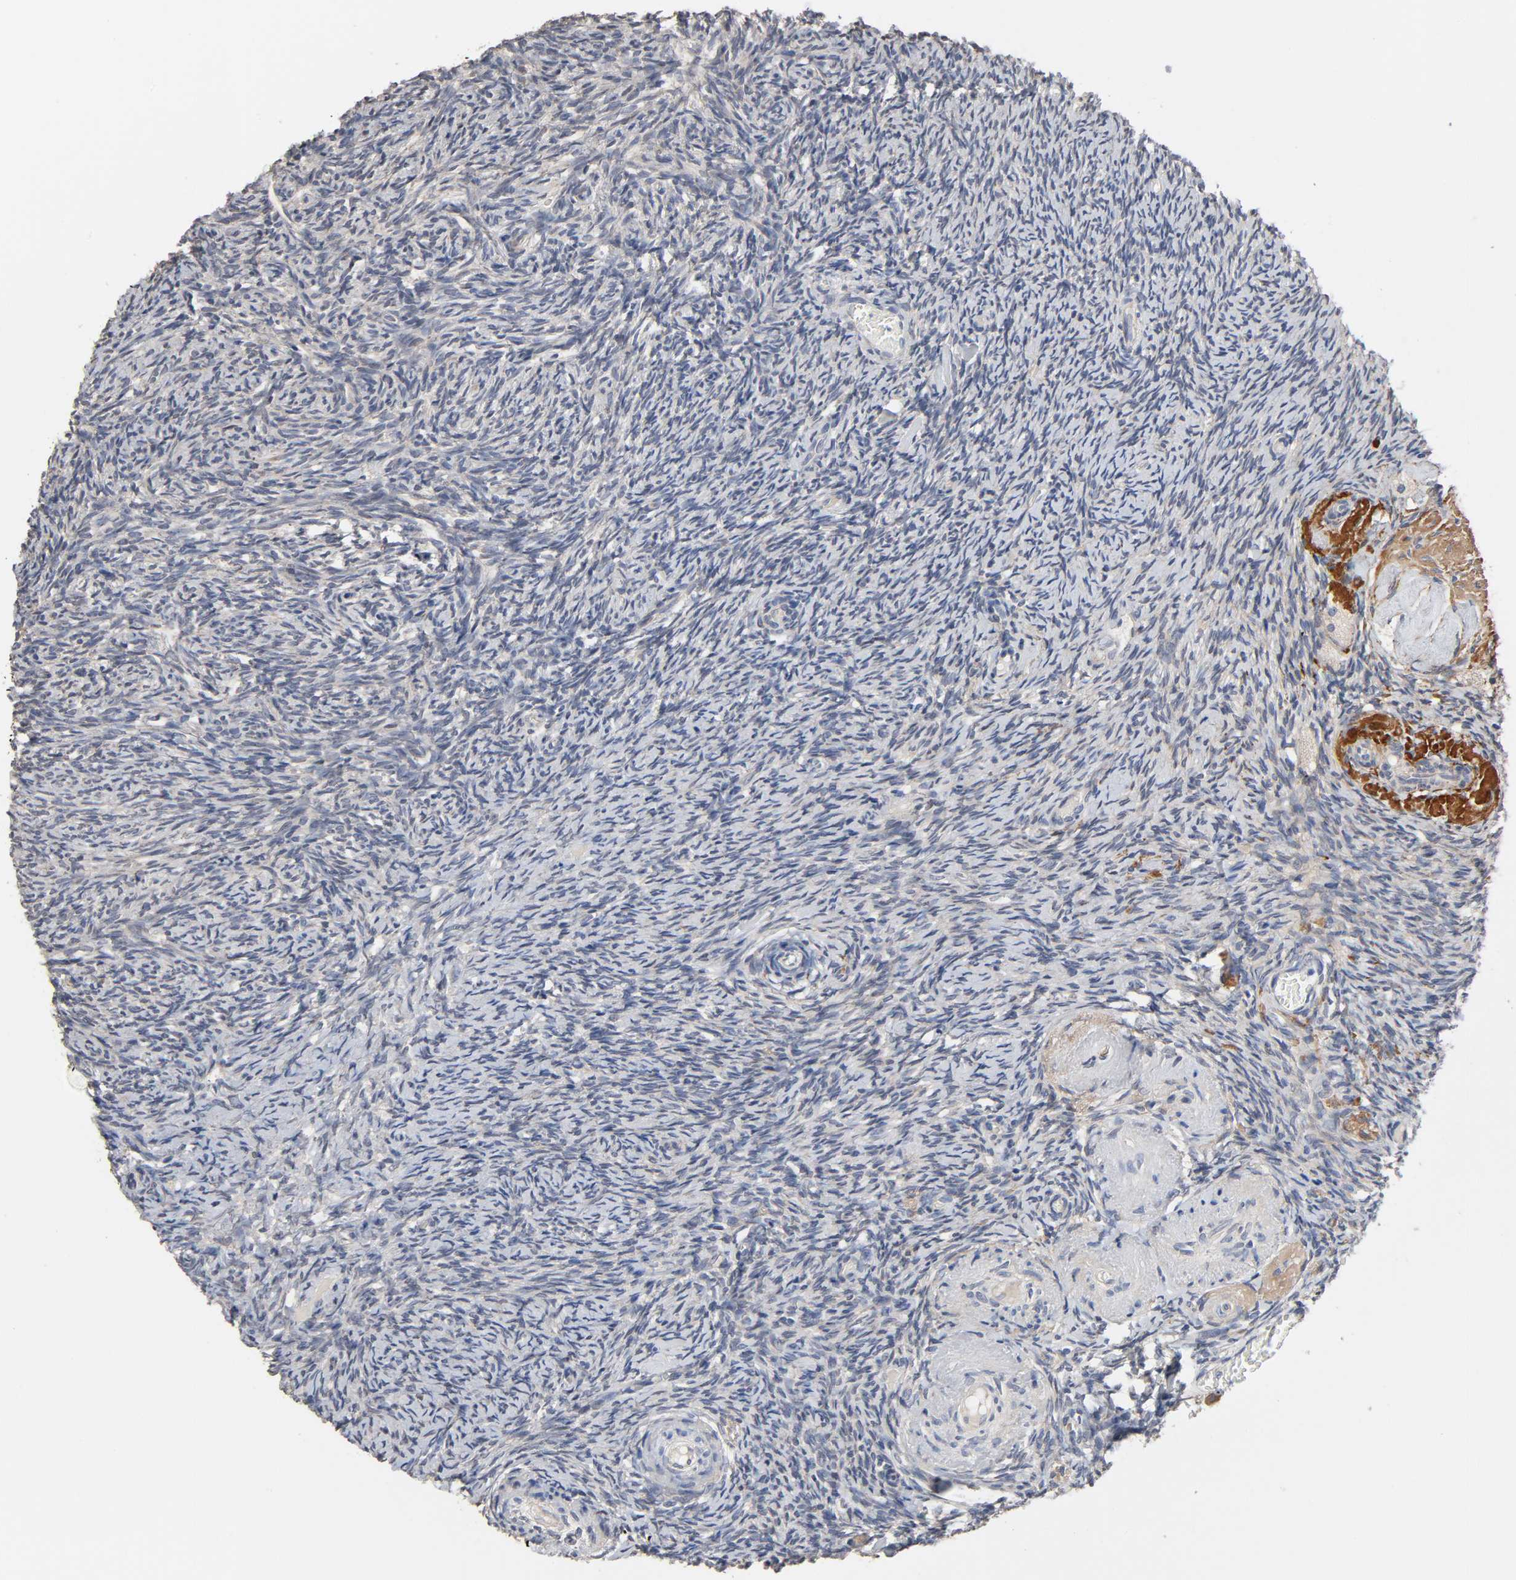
{"staining": {"intensity": "negative", "quantity": "none", "location": "none"}, "tissue": "ovary", "cell_type": "Ovarian stroma cells", "image_type": "normal", "snomed": [{"axis": "morphology", "description": "Normal tissue, NOS"}, {"axis": "topography", "description": "Ovary"}], "caption": "Human ovary stained for a protein using IHC displays no positivity in ovarian stroma cells.", "gene": "HDLBP", "patient": {"sex": "female", "age": 60}}